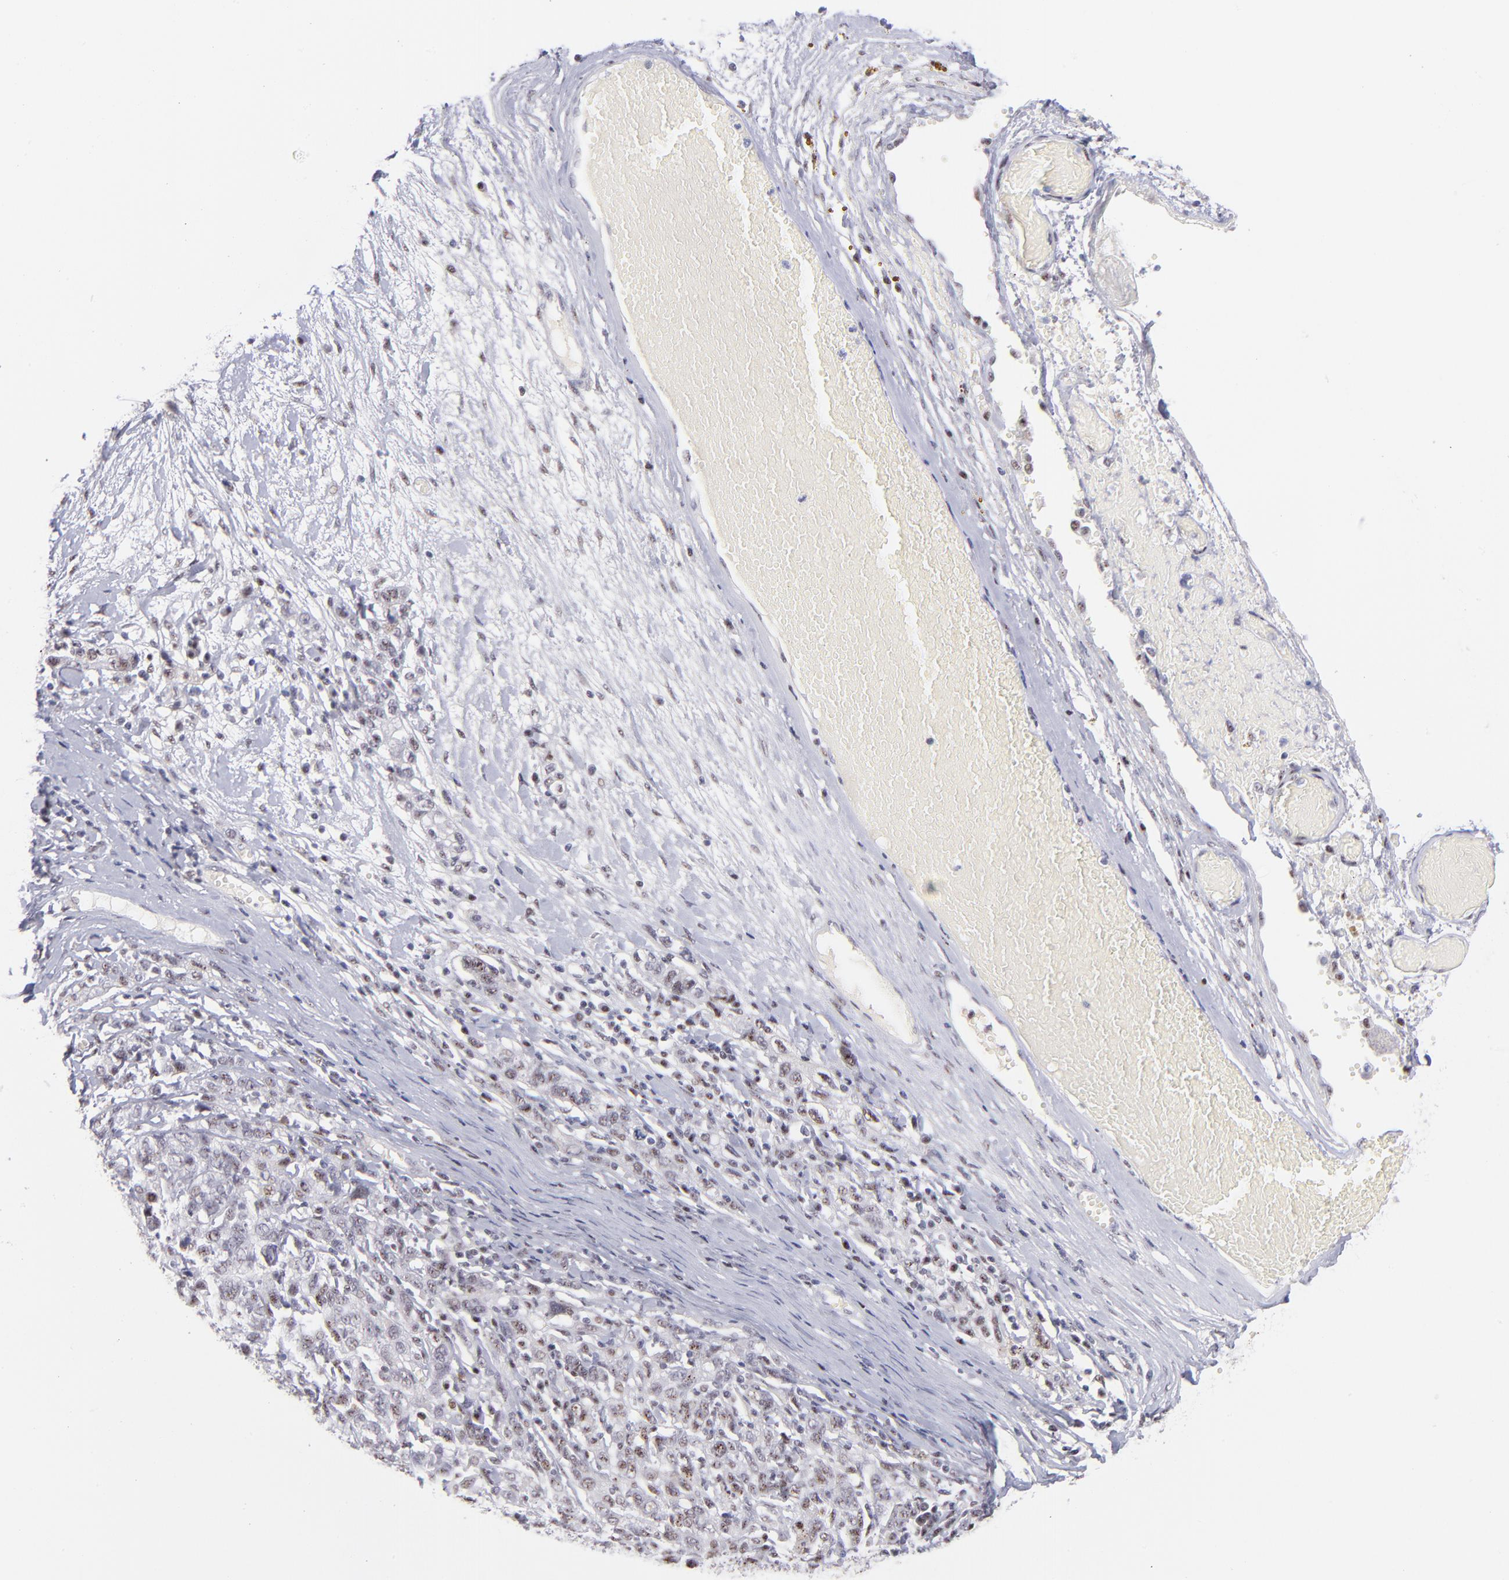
{"staining": {"intensity": "weak", "quantity": "25%-75%", "location": "nuclear"}, "tissue": "ovarian cancer", "cell_type": "Tumor cells", "image_type": "cancer", "snomed": [{"axis": "morphology", "description": "Cystadenocarcinoma, serous, NOS"}, {"axis": "topography", "description": "Ovary"}], "caption": "Ovarian cancer stained for a protein (brown) demonstrates weak nuclear positive staining in approximately 25%-75% of tumor cells.", "gene": "CDC25C", "patient": {"sex": "female", "age": 71}}